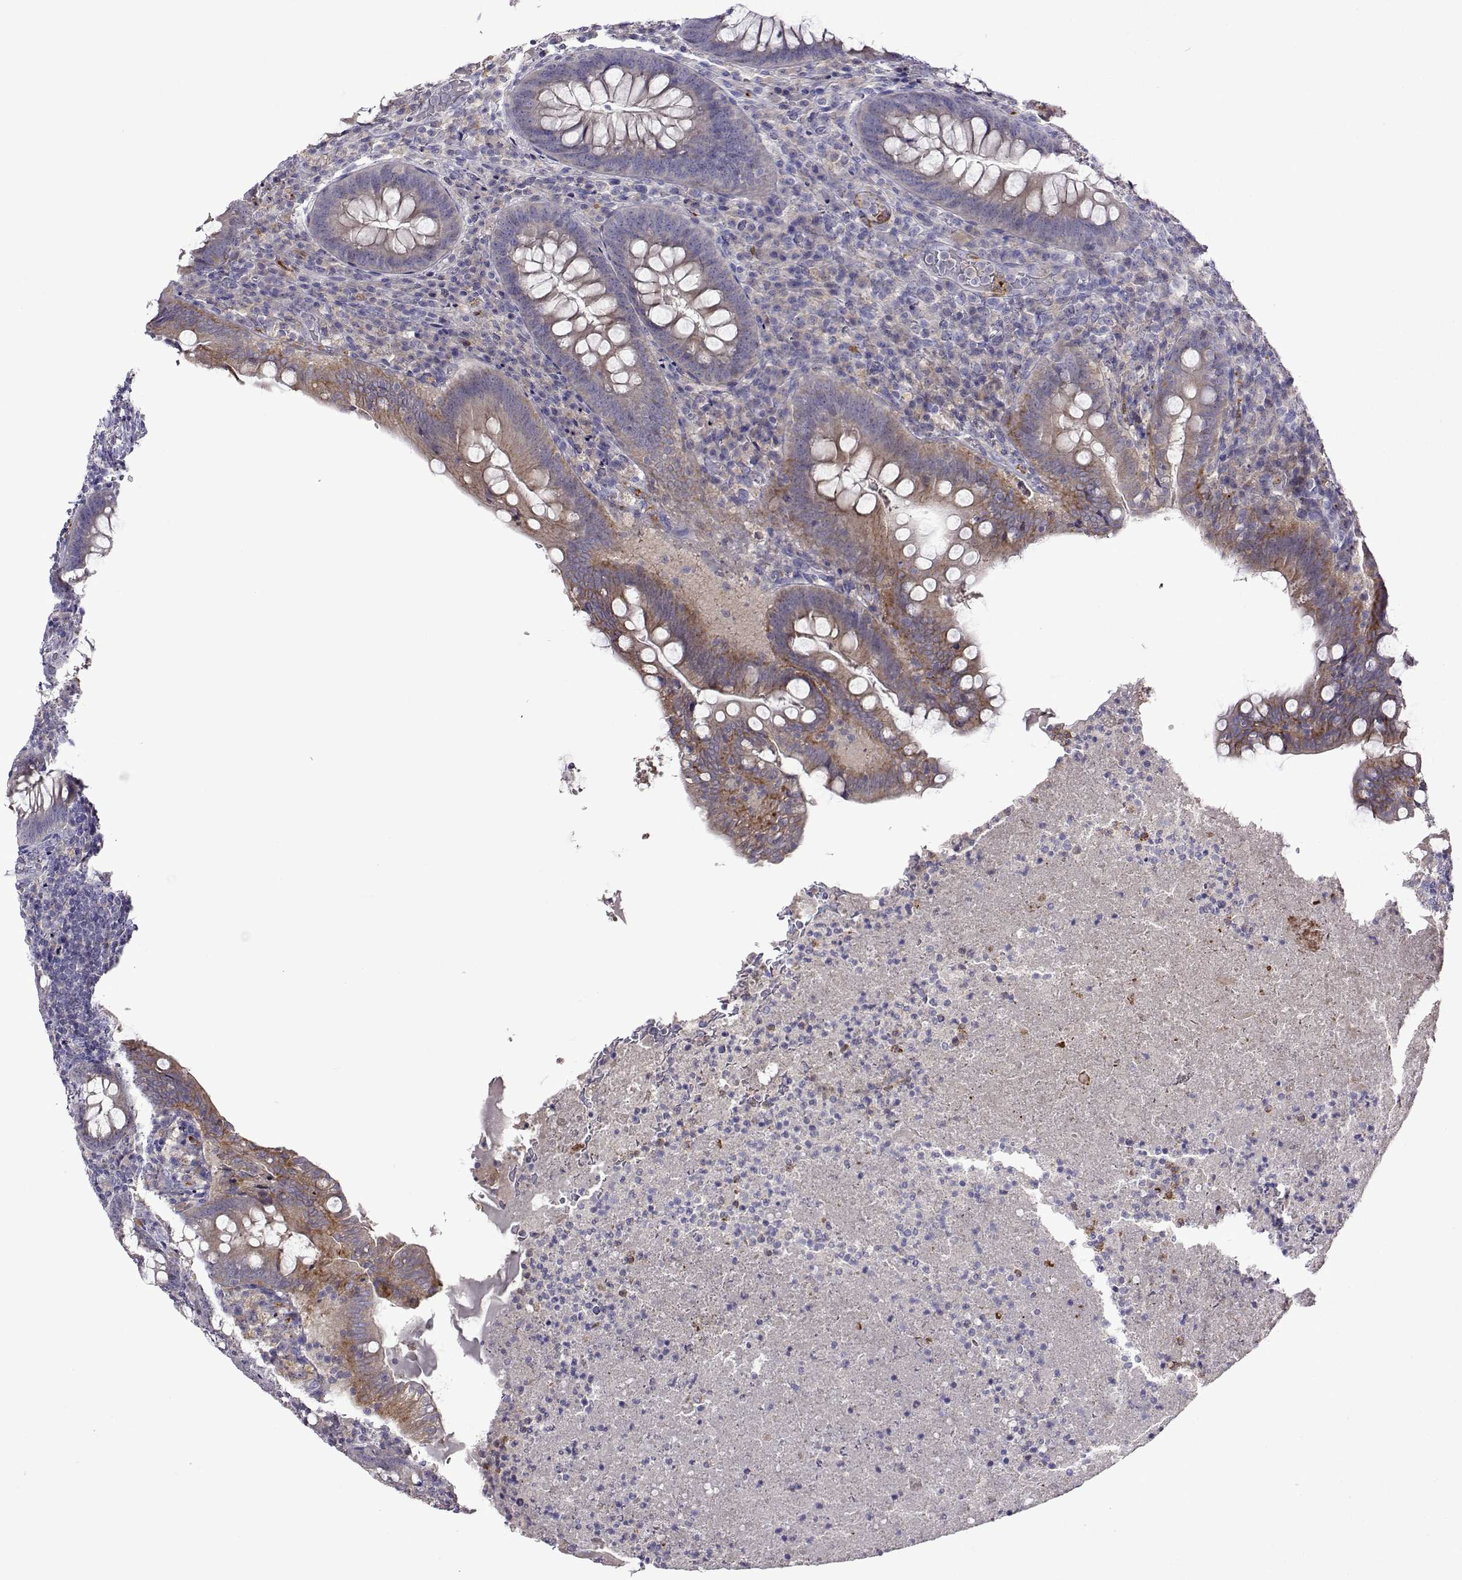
{"staining": {"intensity": "moderate", "quantity": "<25%", "location": "cytoplasmic/membranous"}, "tissue": "appendix", "cell_type": "Glandular cells", "image_type": "normal", "snomed": [{"axis": "morphology", "description": "Normal tissue, NOS"}, {"axis": "topography", "description": "Appendix"}], "caption": "Brown immunohistochemical staining in unremarkable human appendix exhibits moderate cytoplasmic/membranous staining in about <25% of glandular cells.", "gene": "SULT2A1", "patient": {"sex": "male", "age": 47}}